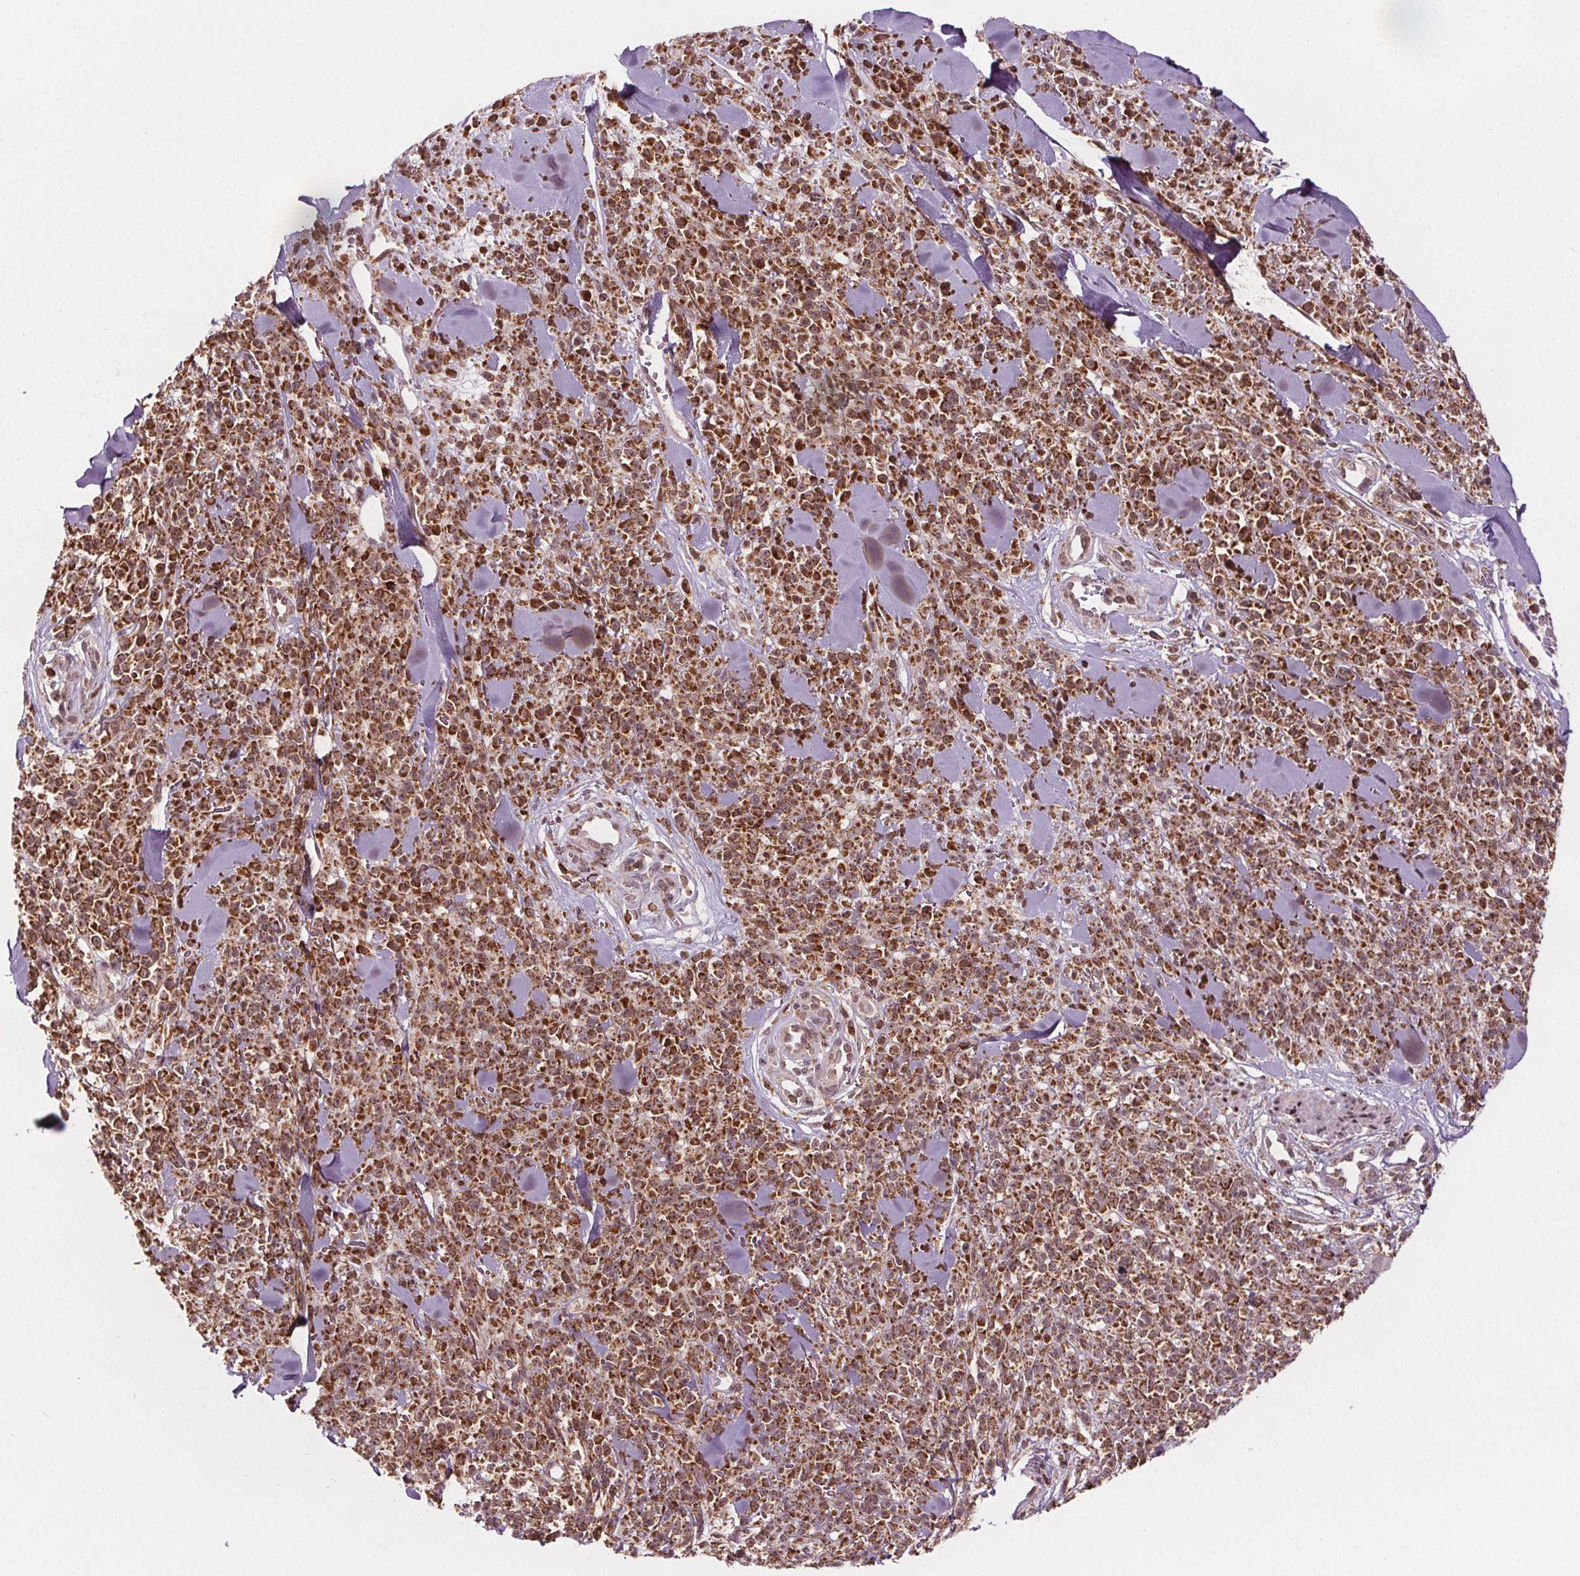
{"staining": {"intensity": "moderate", "quantity": ">75%", "location": "cytoplasmic/membranous,nuclear"}, "tissue": "melanoma", "cell_type": "Tumor cells", "image_type": "cancer", "snomed": [{"axis": "morphology", "description": "Malignant melanoma, NOS"}, {"axis": "topography", "description": "Skin"}, {"axis": "topography", "description": "Skin of trunk"}], "caption": "Immunohistochemistry histopathology image of malignant melanoma stained for a protein (brown), which demonstrates medium levels of moderate cytoplasmic/membranous and nuclear positivity in about >75% of tumor cells.", "gene": "SNRNP35", "patient": {"sex": "male", "age": 74}}